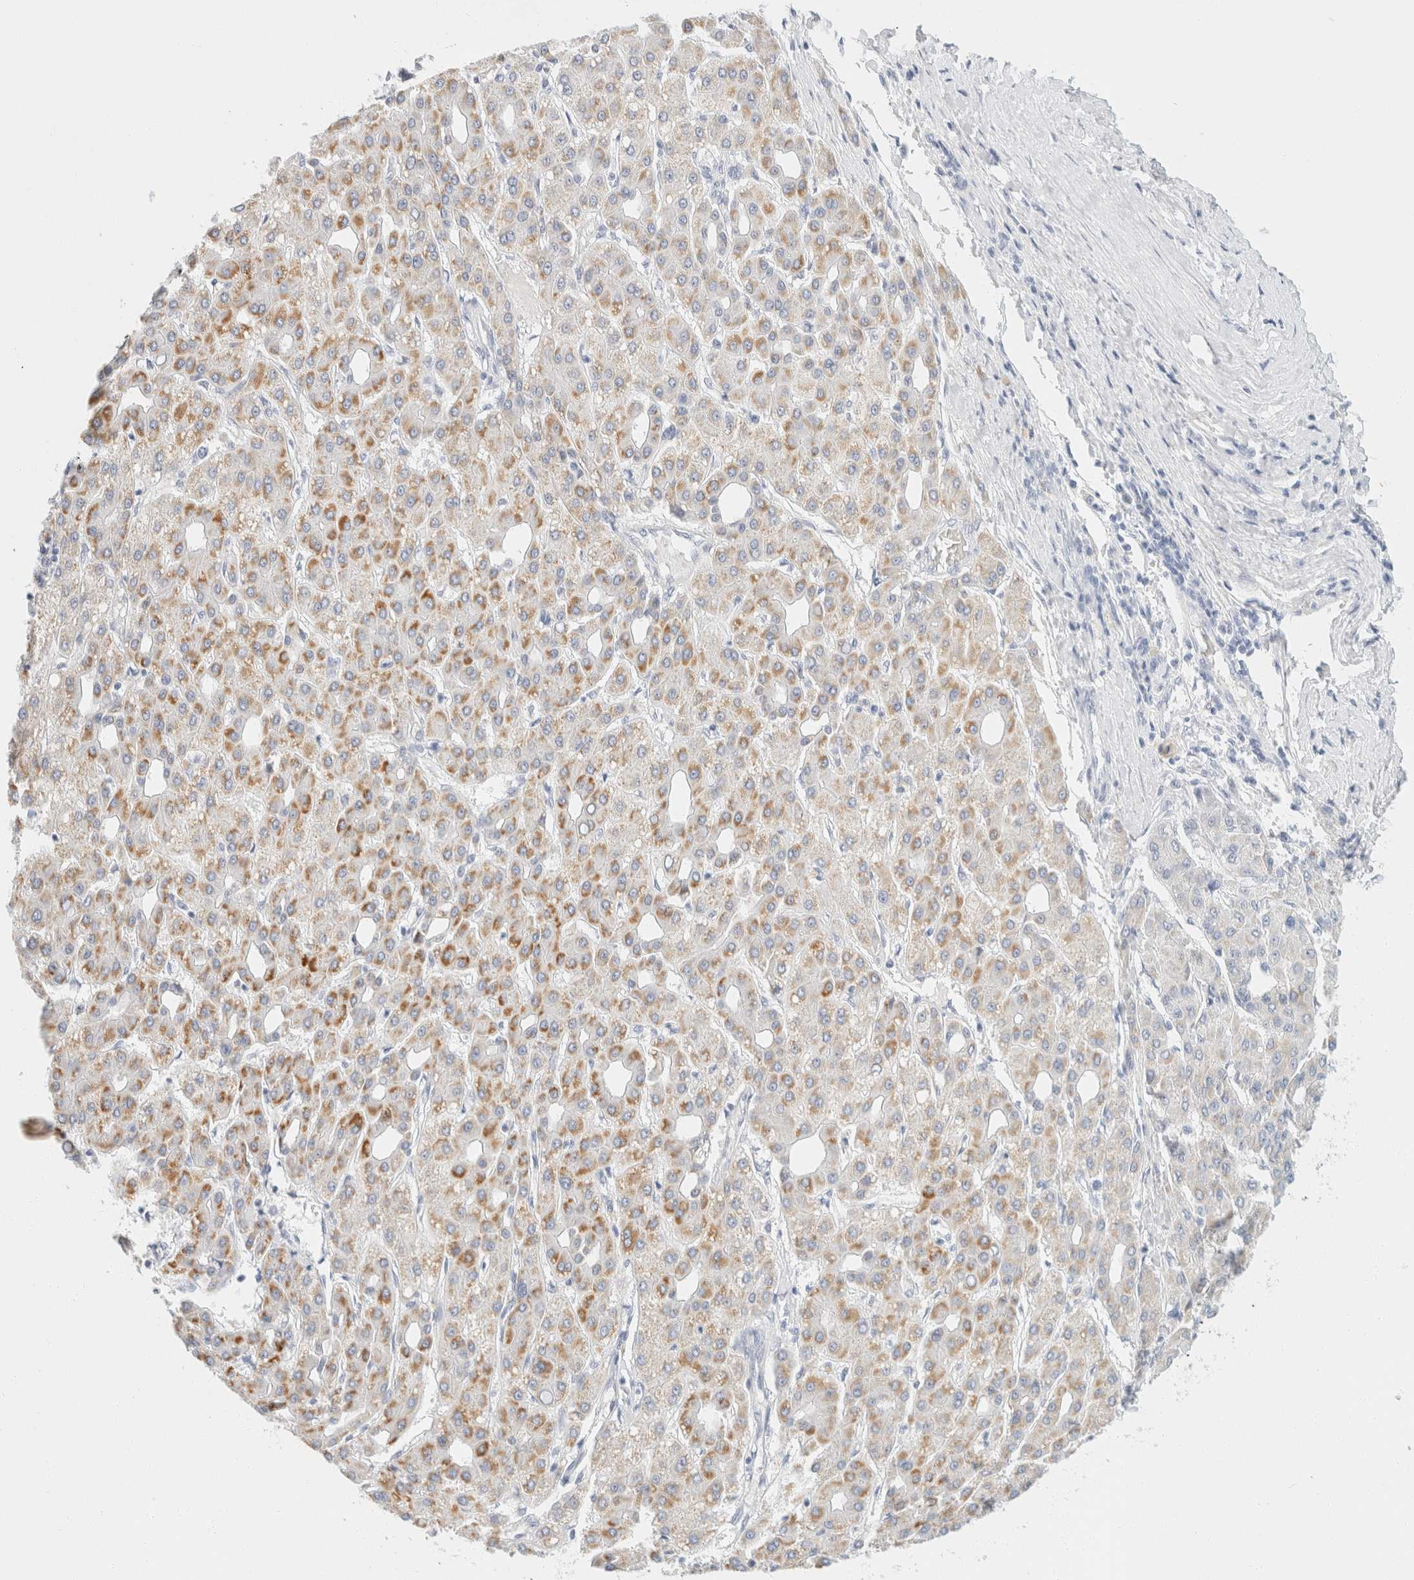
{"staining": {"intensity": "weak", "quantity": "25%-75%", "location": "cytoplasmic/membranous"}, "tissue": "liver cancer", "cell_type": "Tumor cells", "image_type": "cancer", "snomed": [{"axis": "morphology", "description": "Carcinoma, Hepatocellular, NOS"}, {"axis": "topography", "description": "Liver"}], "caption": "Protein expression analysis of human liver cancer (hepatocellular carcinoma) reveals weak cytoplasmic/membranous positivity in about 25%-75% of tumor cells.", "gene": "KRT20", "patient": {"sex": "male", "age": 65}}